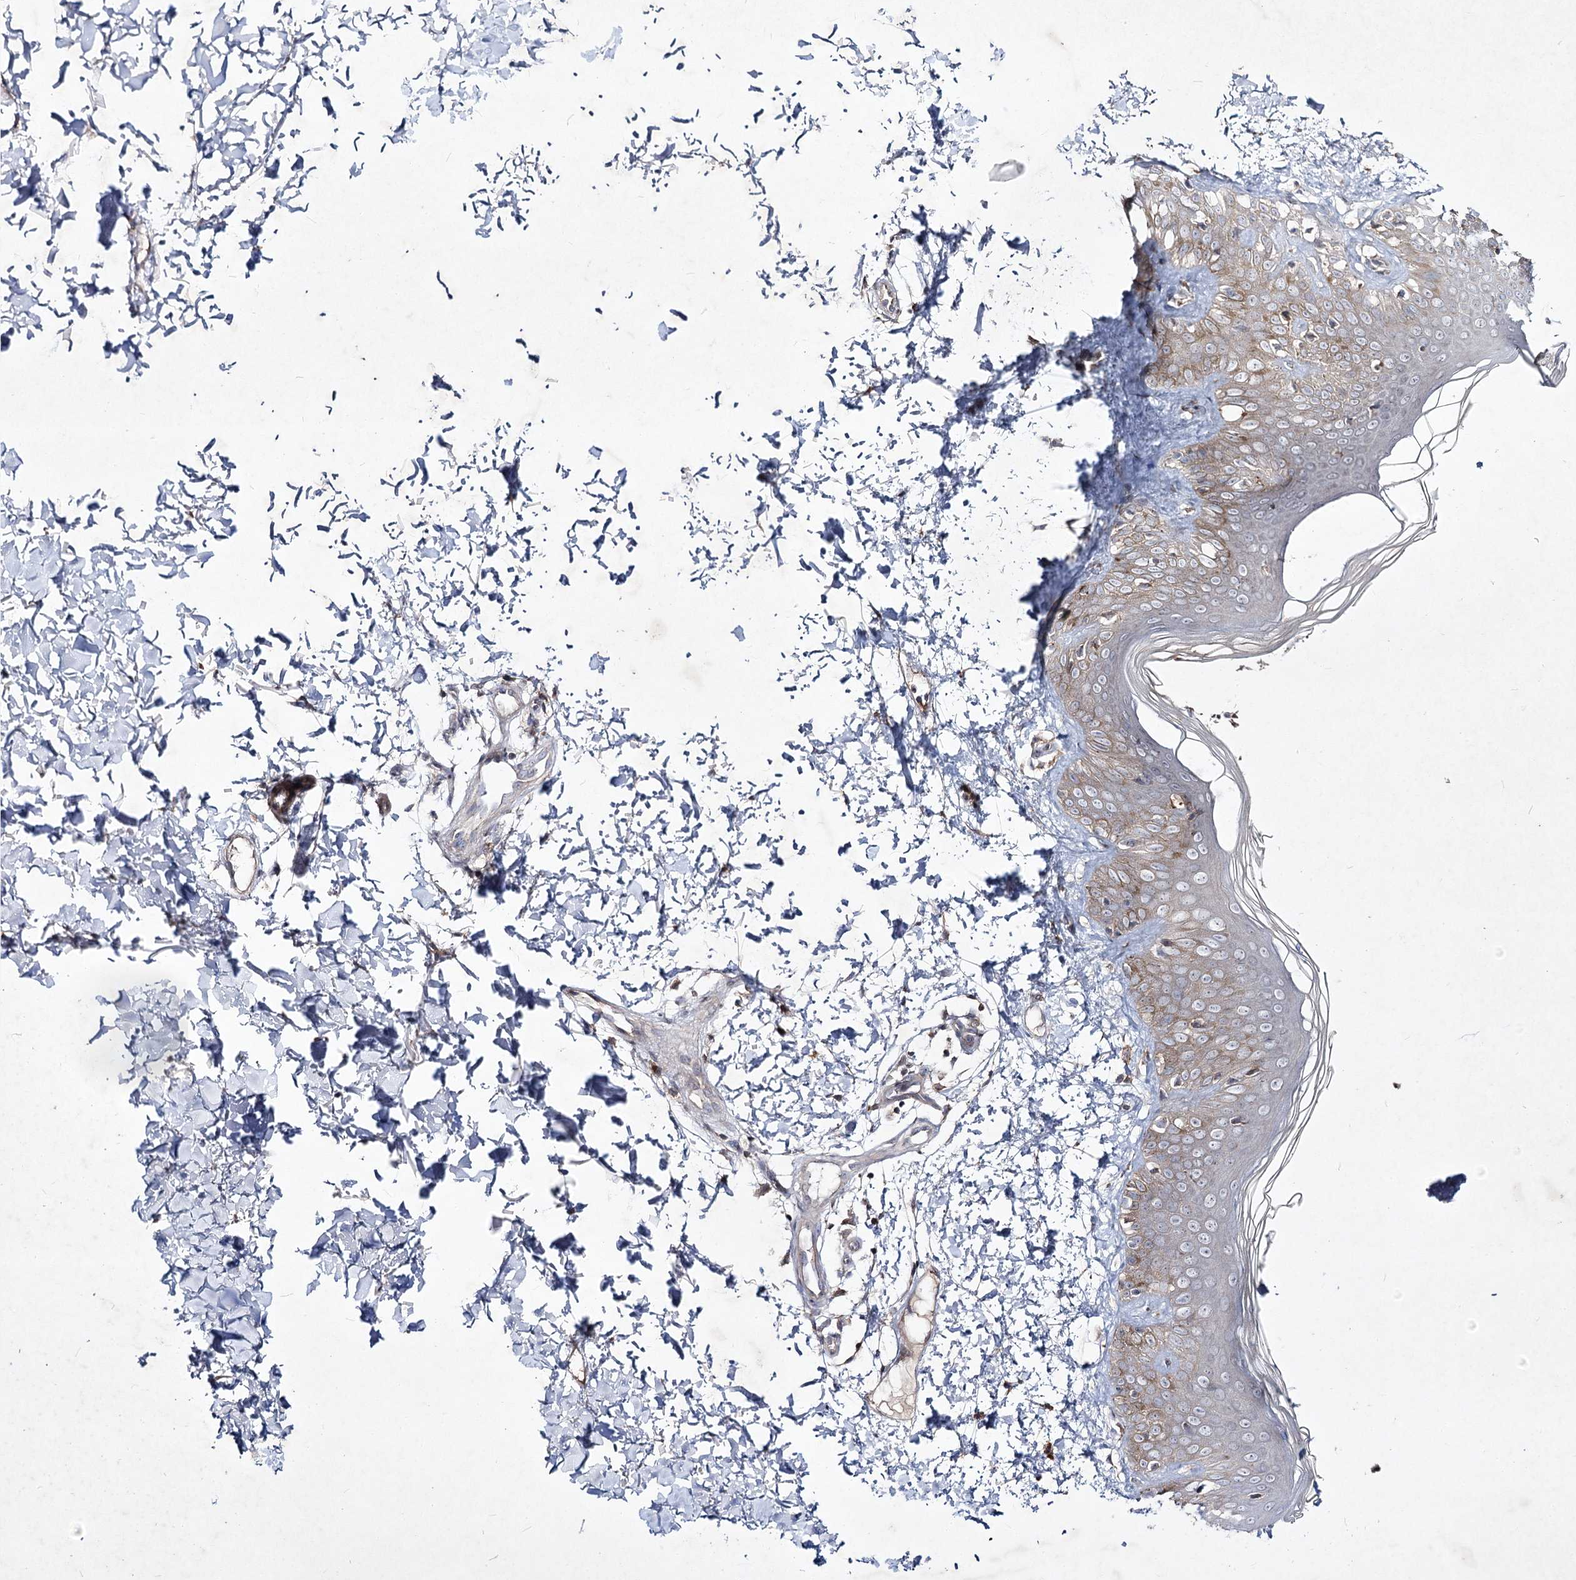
{"staining": {"intensity": "moderate", "quantity": "<25%", "location": "cytoplasmic/membranous"}, "tissue": "skin", "cell_type": "Fibroblasts", "image_type": "normal", "snomed": [{"axis": "morphology", "description": "Normal tissue, NOS"}, {"axis": "topography", "description": "Skin"}], "caption": "Protein expression analysis of benign human skin reveals moderate cytoplasmic/membranous positivity in about <25% of fibroblasts. (DAB (3,3'-diaminobenzidine) IHC with brightfield microscopy, high magnification).", "gene": "CIB2", "patient": {"sex": "male", "age": 37}}